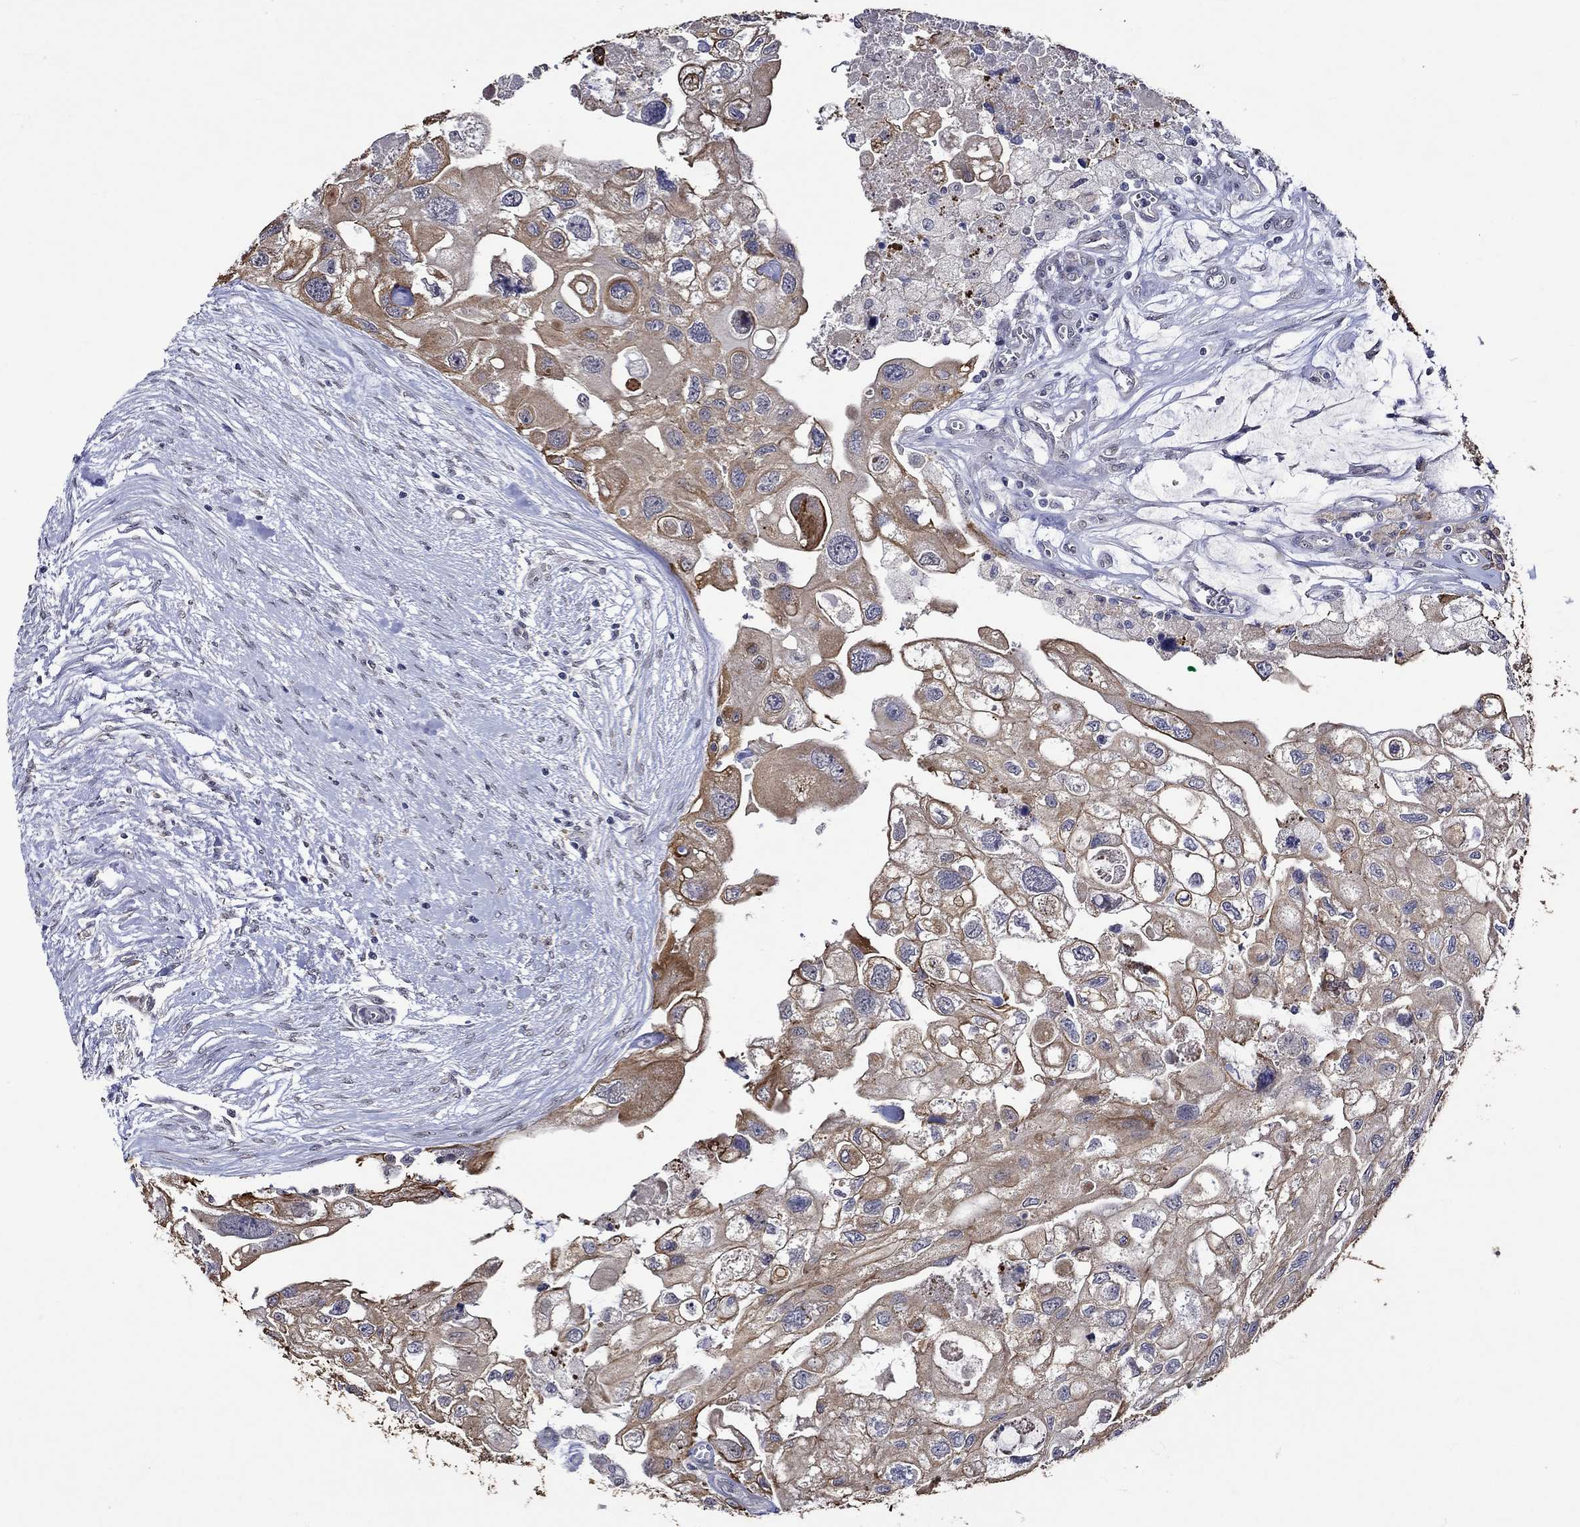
{"staining": {"intensity": "moderate", "quantity": ">75%", "location": "cytoplasmic/membranous"}, "tissue": "urothelial cancer", "cell_type": "Tumor cells", "image_type": "cancer", "snomed": [{"axis": "morphology", "description": "Urothelial carcinoma, High grade"}, {"axis": "topography", "description": "Urinary bladder"}], "caption": "Immunohistochemical staining of urothelial cancer demonstrates medium levels of moderate cytoplasmic/membranous staining in about >75% of tumor cells. Ihc stains the protein of interest in brown and the nuclei are stained blue.", "gene": "DDX3Y", "patient": {"sex": "male", "age": 59}}